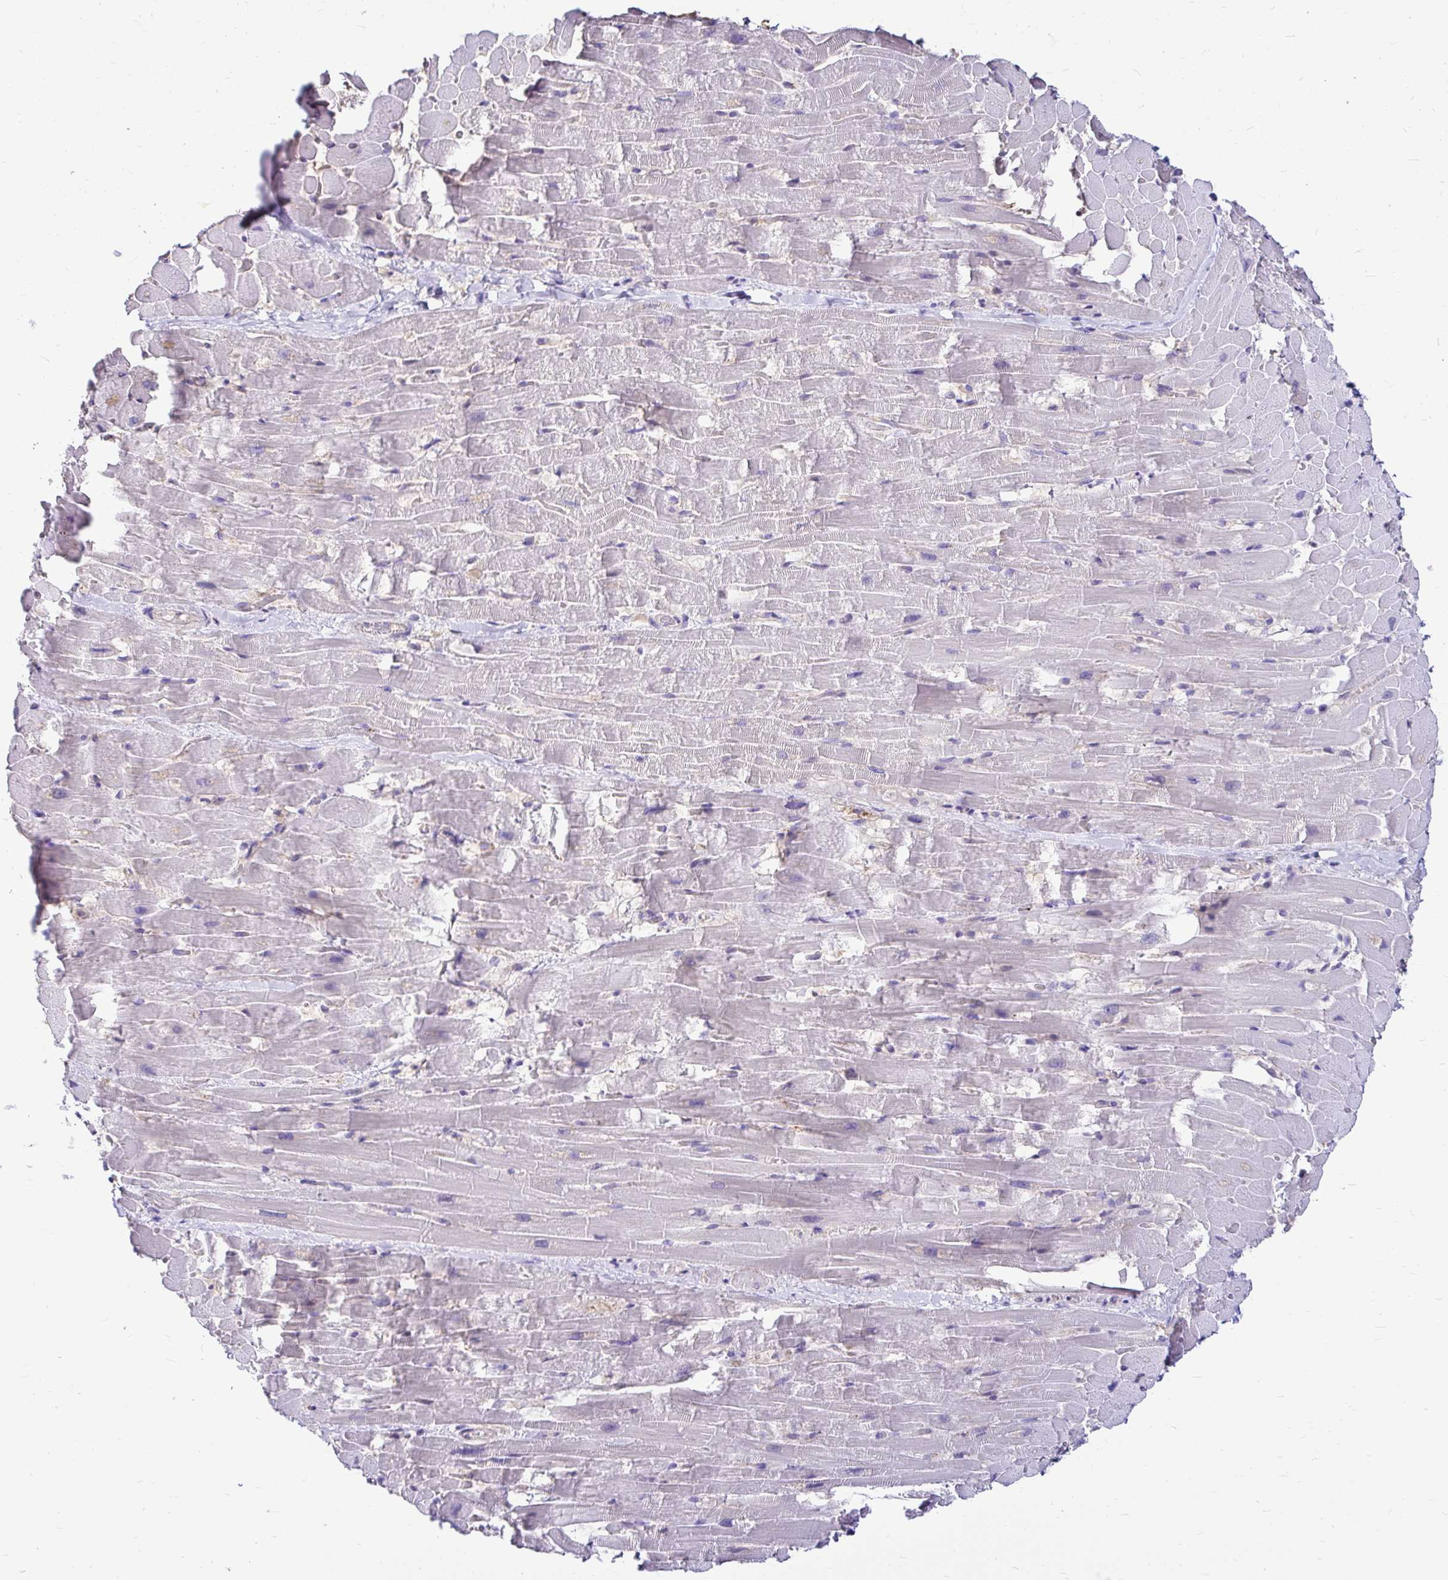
{"staining": {"intensity": "negative", "quantity": "none", "location": "none"}, "tissue": "heart muscle", "cell_type": "Cardiomyocytes", "image_type": "normal", "snomed": [{"axis": "morphology", "description": "Normal tissue, NOS"}, {"axis": "topography", "description": "Heart"}], "caption": "IHC micrograph of unremarkable human heart muscle stained for a protein (brown), which demonstrates no positivity in cardiomyocytes.", "gene": "IDH1", "patient": {"sex": "male", "age": 37}}